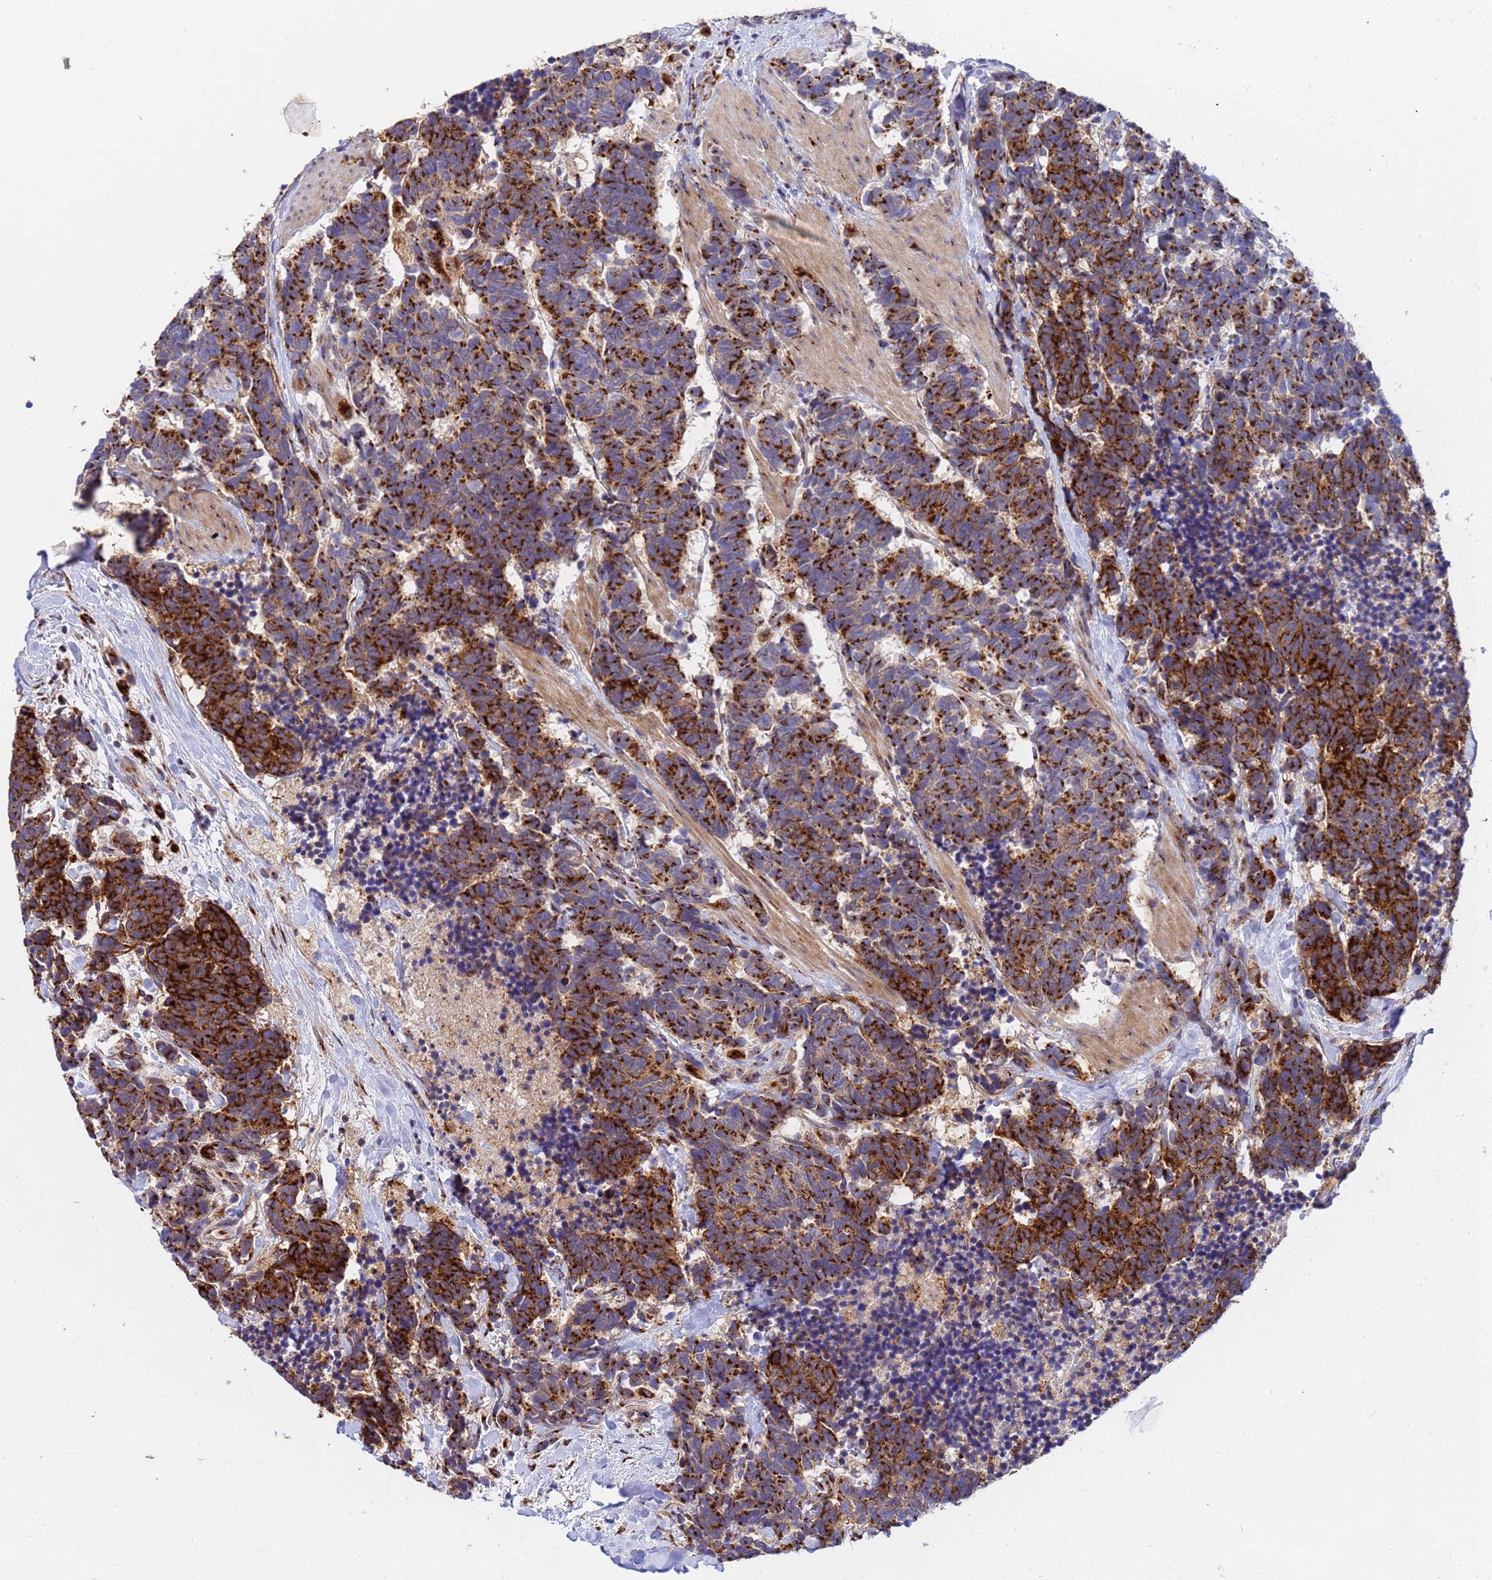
{"staining": {"intensity": "strong", "quantity": ">75%", "location": "cytoplasmic/membranous"}, "tissue": "carcinoid", "cell_type": "Tumor cells", "image_type": "cancer", "snomed": [{"axis": "morphology", "description": "Carcinoma, NOS"}, {"axis": "morphology", "description": "Carcinoid, malignant, NOS"}, {"axis": "topography", "description": "Prostate"}], "caption": "The immunohistochemical stain shows strong cytoplasmic/membranous expression in tumor cells of carcinoid tissue.", "gene": "HPS3", "patient": {"sex": "male", "age": 57}}